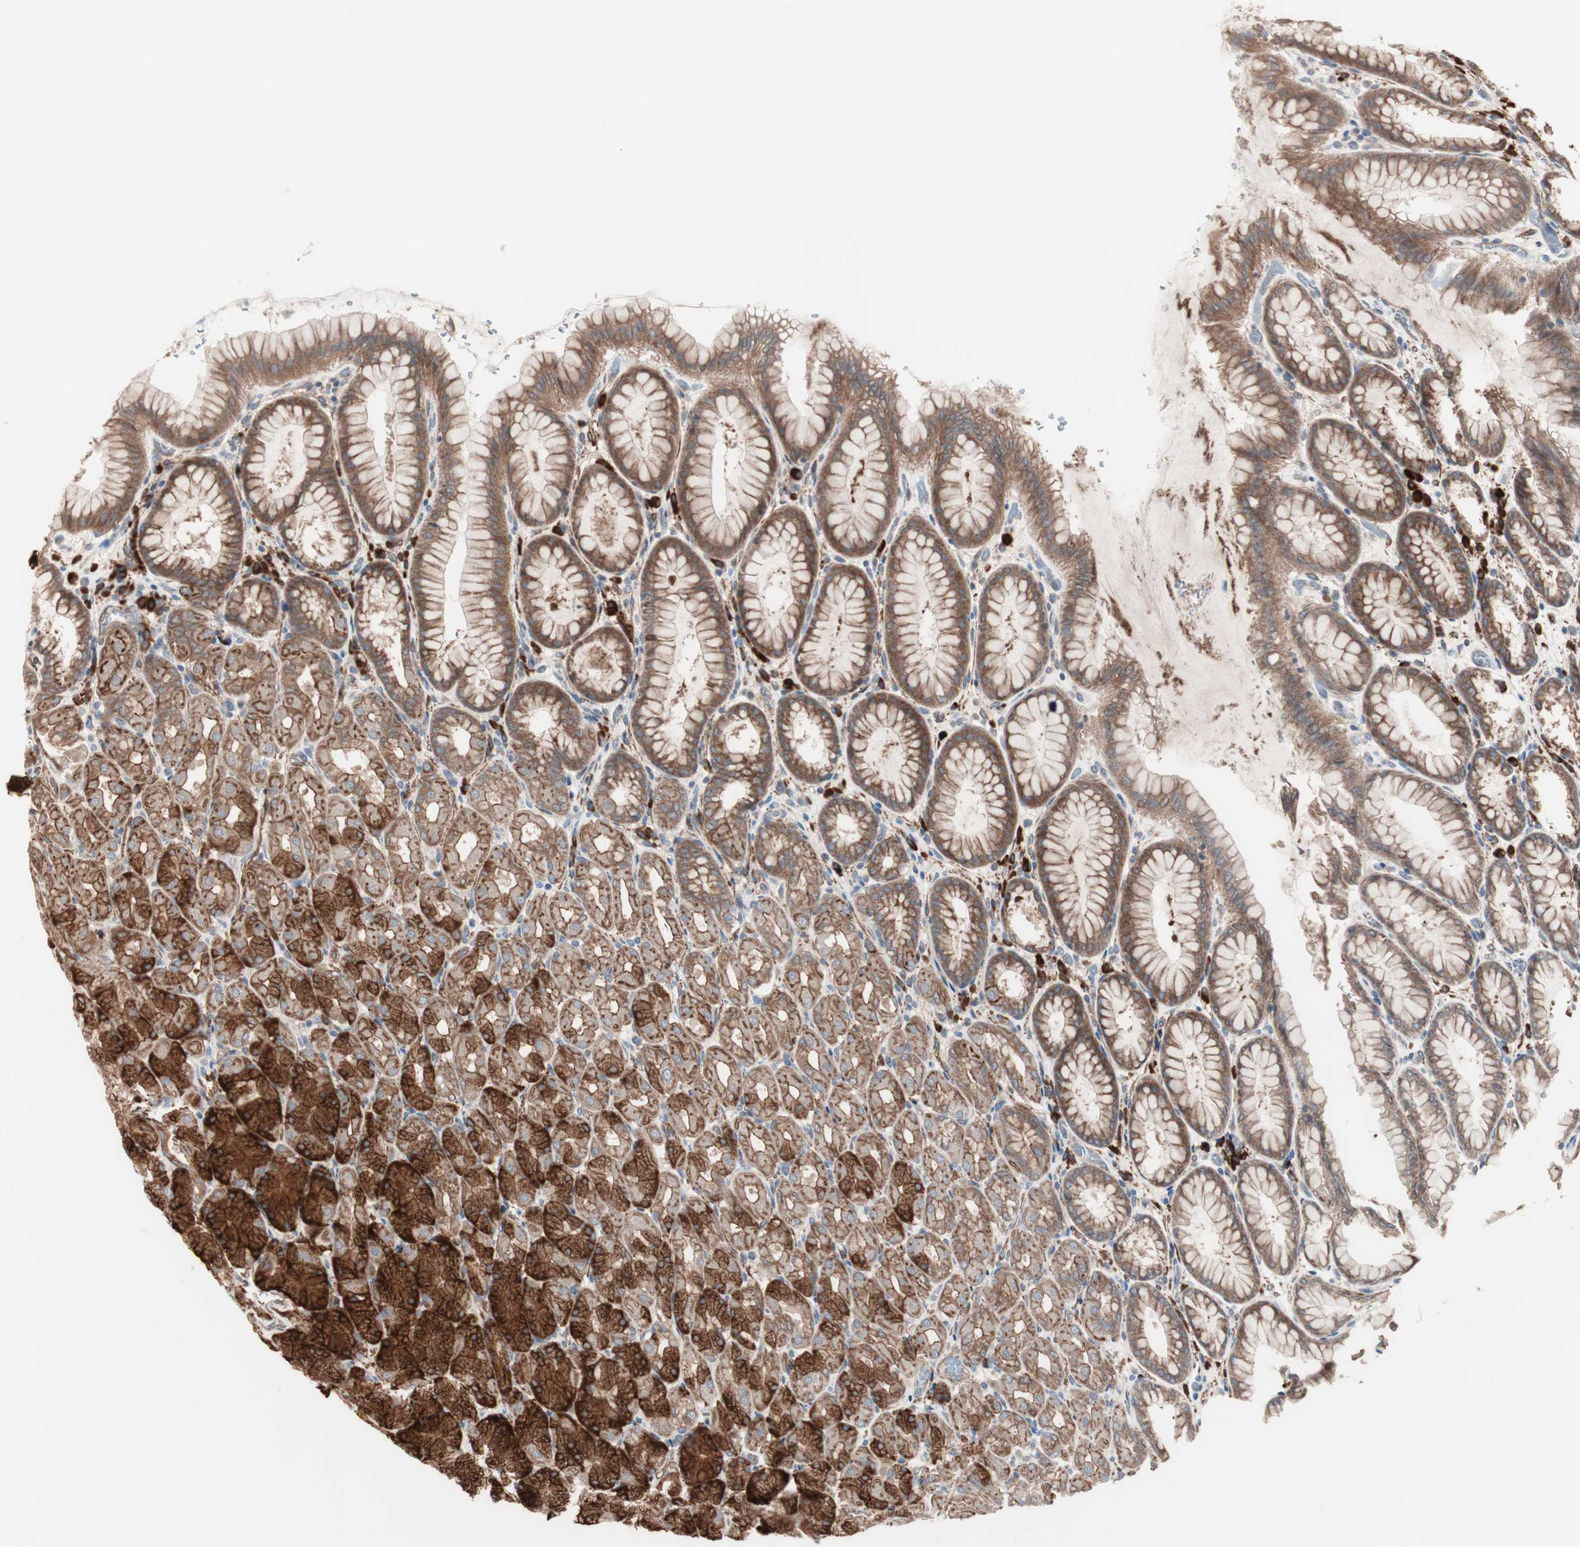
{"staining": {"intensity": "strong", "quantity": ">75%", "location": "cytoplasmic/membranous"}, "tissue": "stomach", "cell_type": "Glandular cells", "image_type": "normal", "snomed": [{"axis": "morphology", "description": "Normal tissue, NOS"}, {"axis": "topography", "description": "Stomach, upper"}], "caption": "Strong cytoplasmic/membranous staining is present in approximately >75% of glandular cells in unremarkable stomach. The protein is stained brown, and the nuclei are stained in blue (DAB (3,3'-diaminobenzidine) IHC with brightfield microscopy, high magnification).", "gene": "ALG5", "patient": {"sex": "female", "age": 56}}